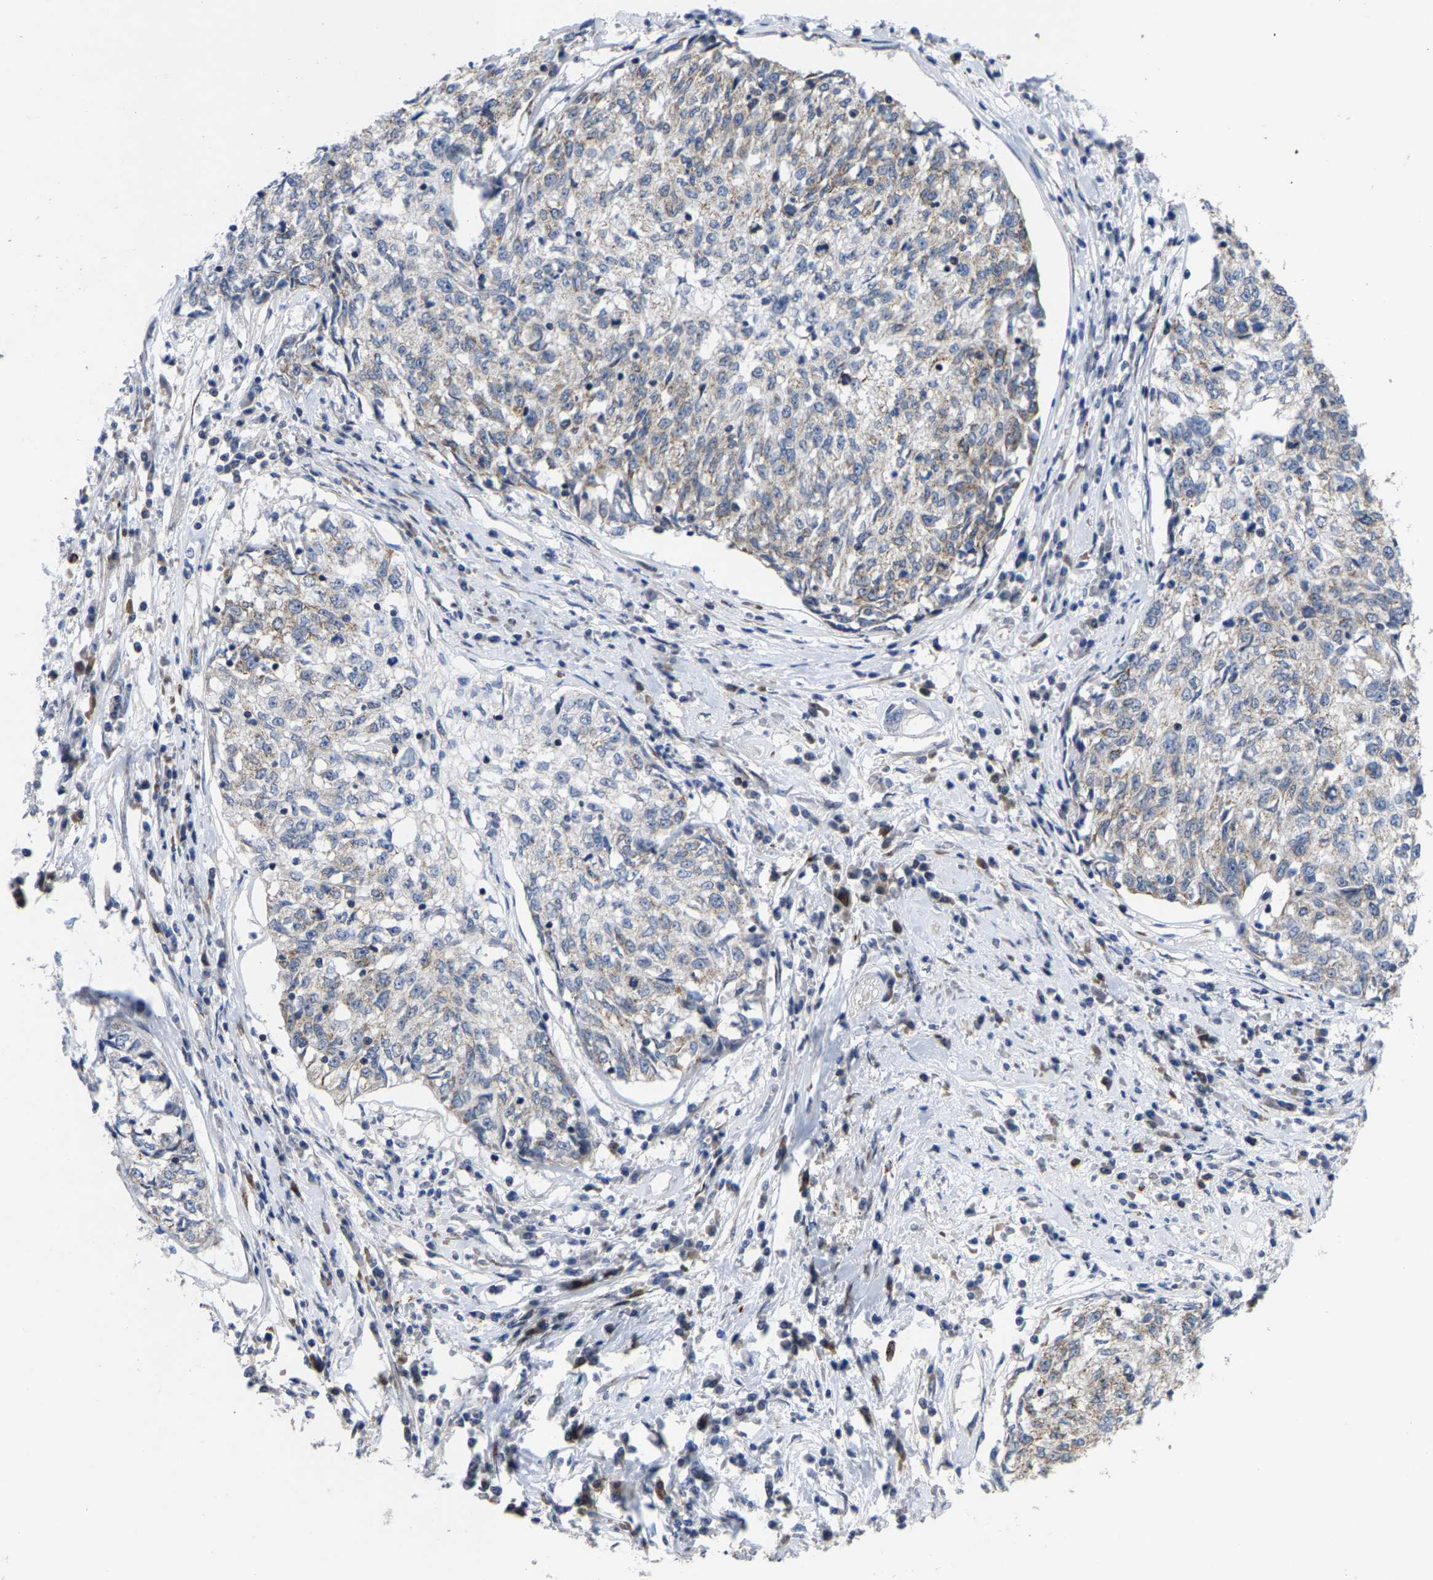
{"staining": {"intensity": "weak", "quantity": "25%-75%", "location": "cytoplasmic/membranous"}, "tissue": "cervical cancer", "cell_type": "Tumor cells", "image_type": "cancer", "snomed": [{"axis": "morphology", "description": "Squamous cell carcinoma, NOS"}, {"axis": "topography", "description": "Cervix"}], "caption": "Immunohistochemical staining of human squamous cell carcinoma (cervical) displays low levels of weak cytoplasmic/membranous protein staining in approximately 25%-75% of tumor cells.", "gene": "TDRKH", "patient": {"sex": "female", "age": 57}}